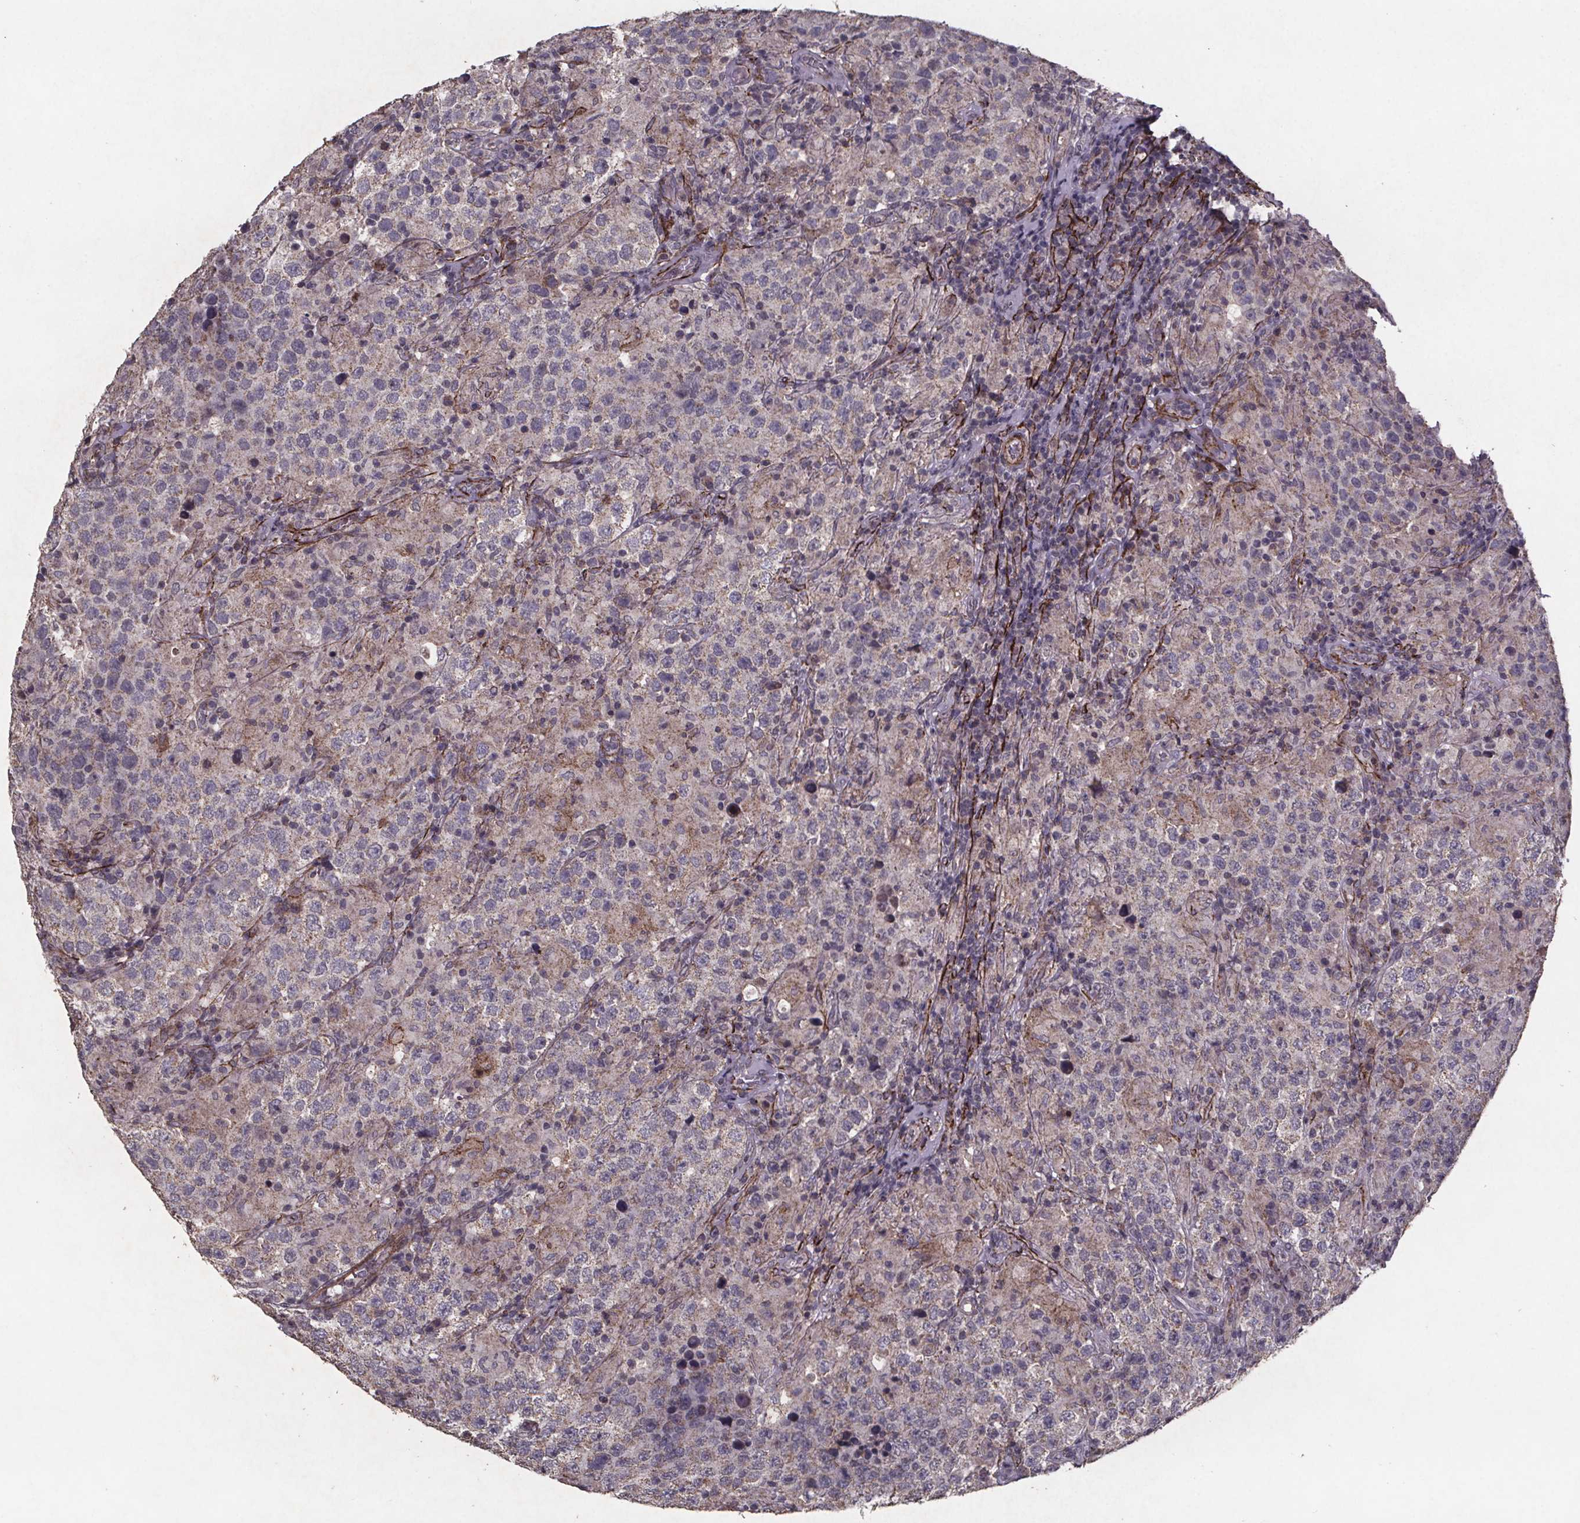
{"staining": {"intensity": "negative", "quantity": "none", "location": "none"}, "tissue": "testis cancer", "cell_type": "Tumor cells", "image_type": "cancer", "snomed": [{"axis": "morphology", "description": "Seminoma, NOS"}, {"axis": "morphology", "description": "Carcinoma, Embryonal, NOS"}, {"axis": "topography", "description": "Testis"}], "caption": "Tumor cells are negative for protein expression in human seminoma (testis).", "gene": "PALLD", "patient": {"sex": "male", "age": 41}}